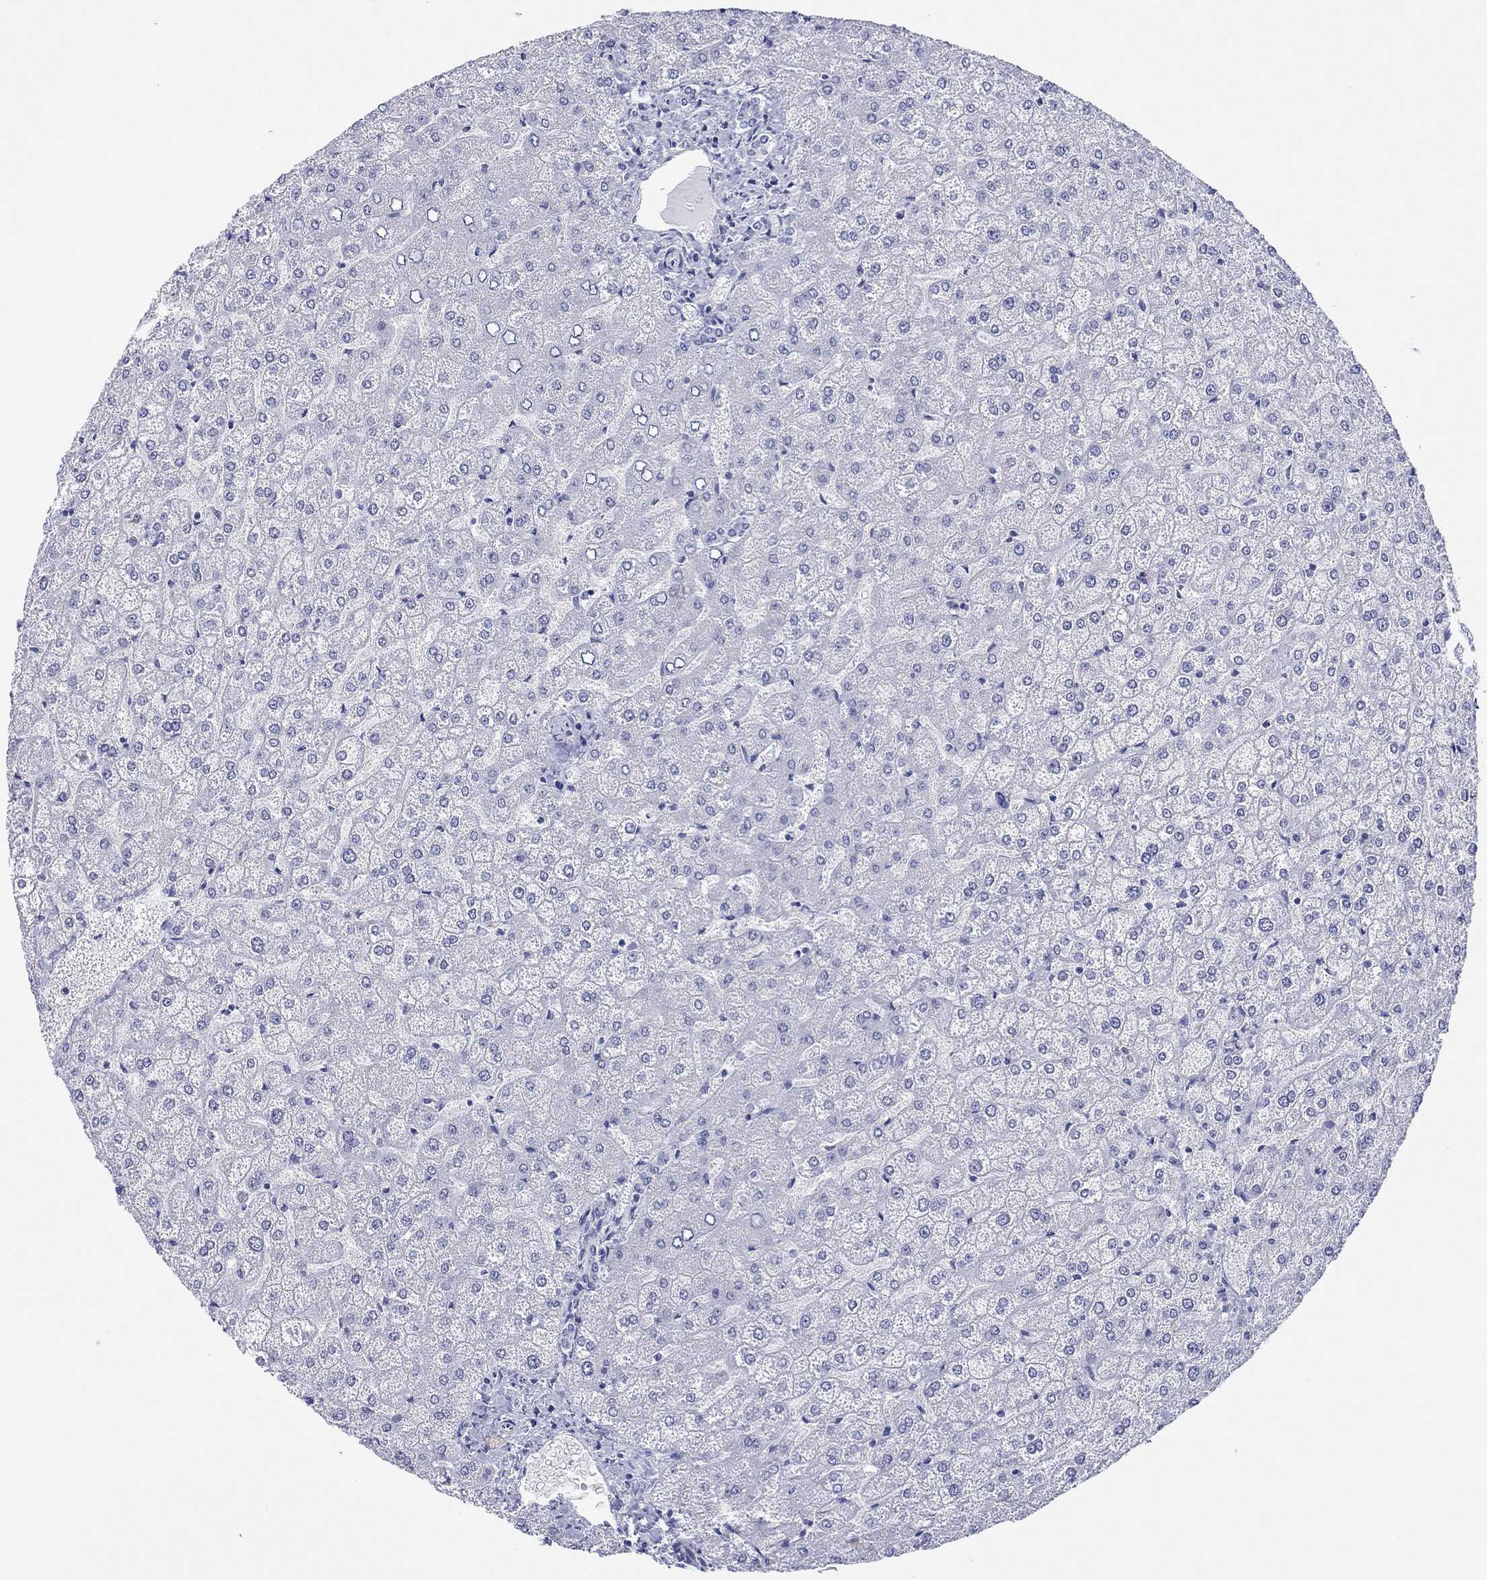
{"staining": {"intensity": "negative", "quantity": "none", "location": "none"}, "tissue": "liver", "cell_type": "Cholangiocytes", "image_type": "normal", "snomed": [{"axis": "morphology", "description": "Normal tissue, NOS"}, {"axis": "topography", "description": "Liver"}], "caption": "IHC histopathology image of unremarkable liver: human liver stained with DAB demonstrates no significant protein expression in cholangiocytes. Brightfield microscopy of immunohistochemistry (IHC) stained with DAB (3,3'-diaminobenzidine) (brown) and hematoxylin (blue), captured at high magnification.", "gene": "MAGEB6", "patient": {"sex": "female", "age": 32}}